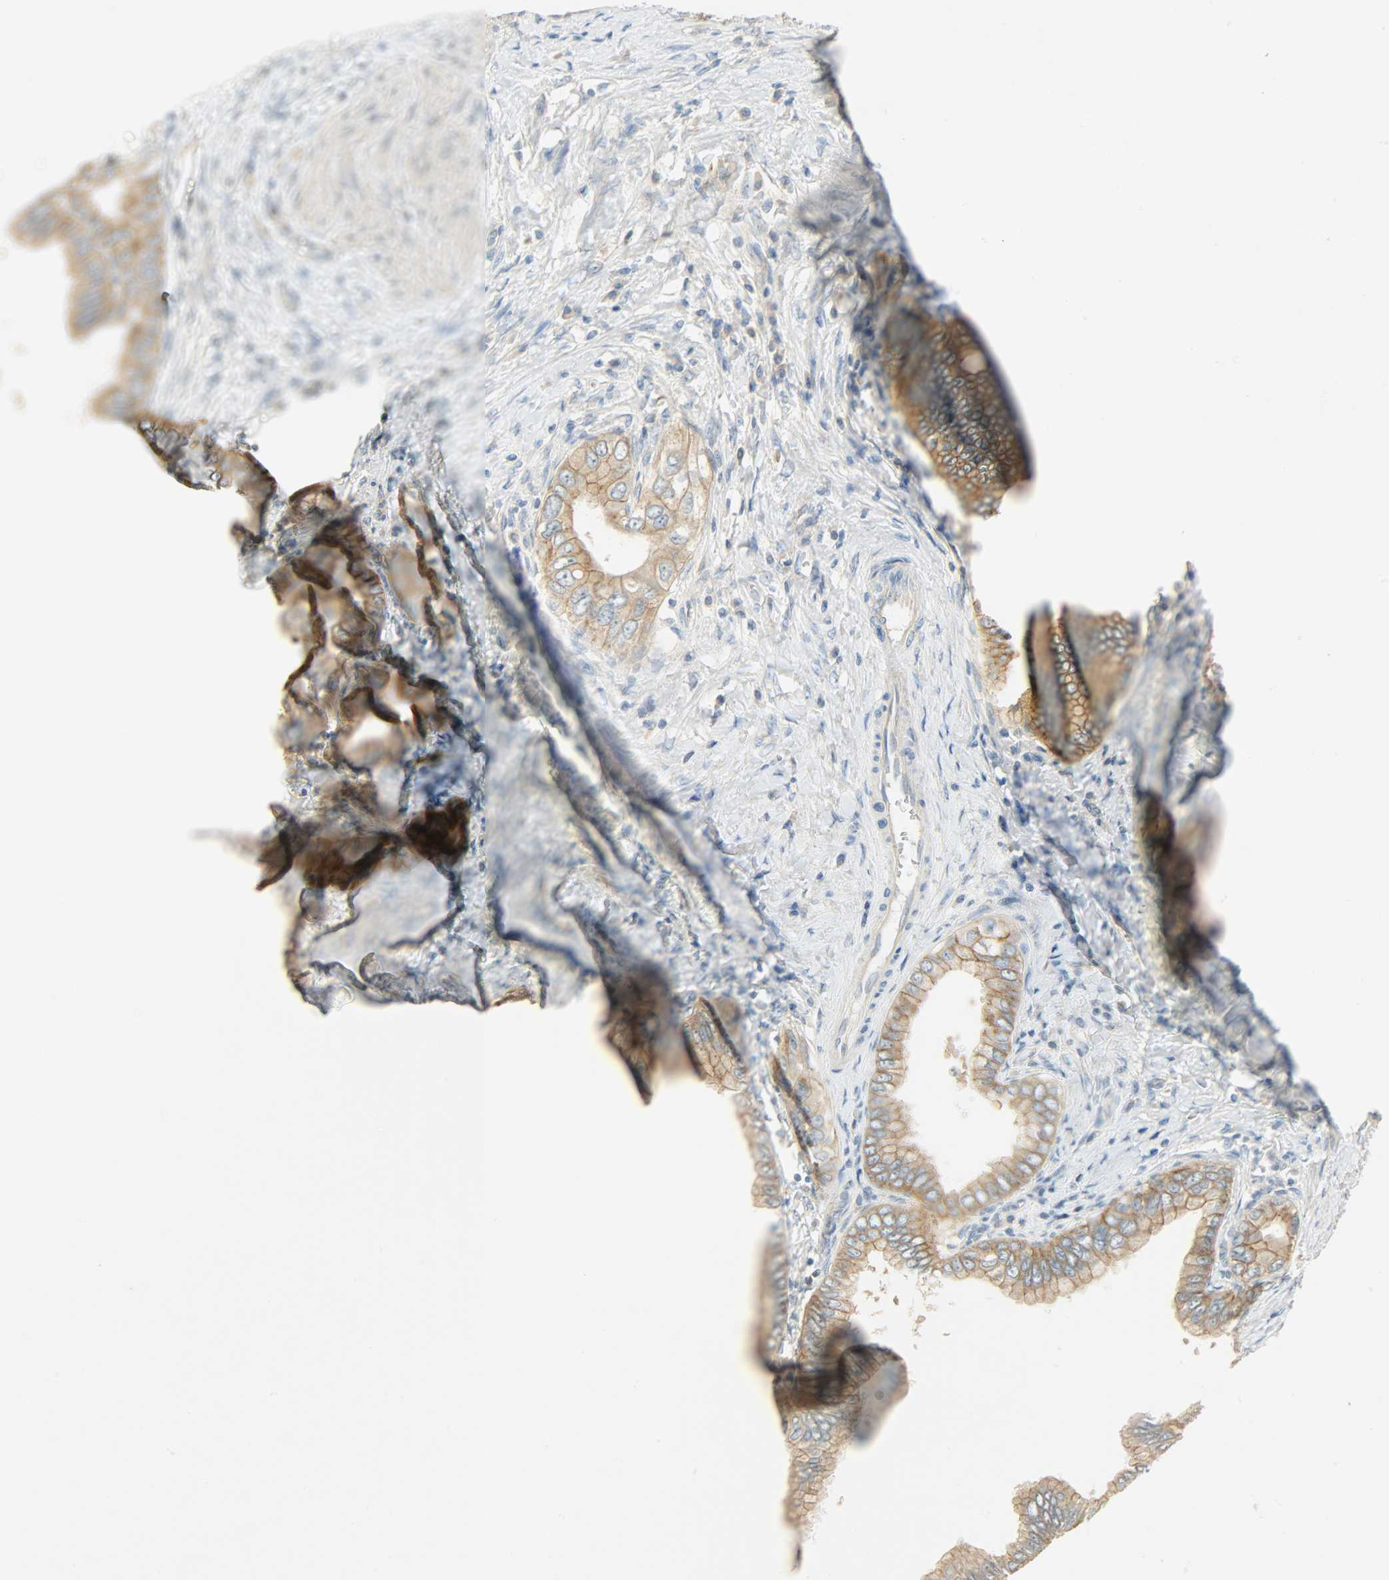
{"staining": {"intensity": "moderate", "quantity": ">75%", "location": "cytoplasmic/membranous"}, "tissue": "pancreatic cancer", "cell_type": "Tumor cells", "image_type": "cancer", "snomed": [{"axis": "morphology", "description": "Normal tissue, NOS"}, {"axis": "topography", "description": "Lymph node"}], "caption": "Immunohistochemical staining of human pancreatic cancer demonstrates moderate cytoplasmic/membranous protein expression in about >75% of tumor cells.", "gene": "DSG2", "patient": {"sex": "male", "age": 50}}